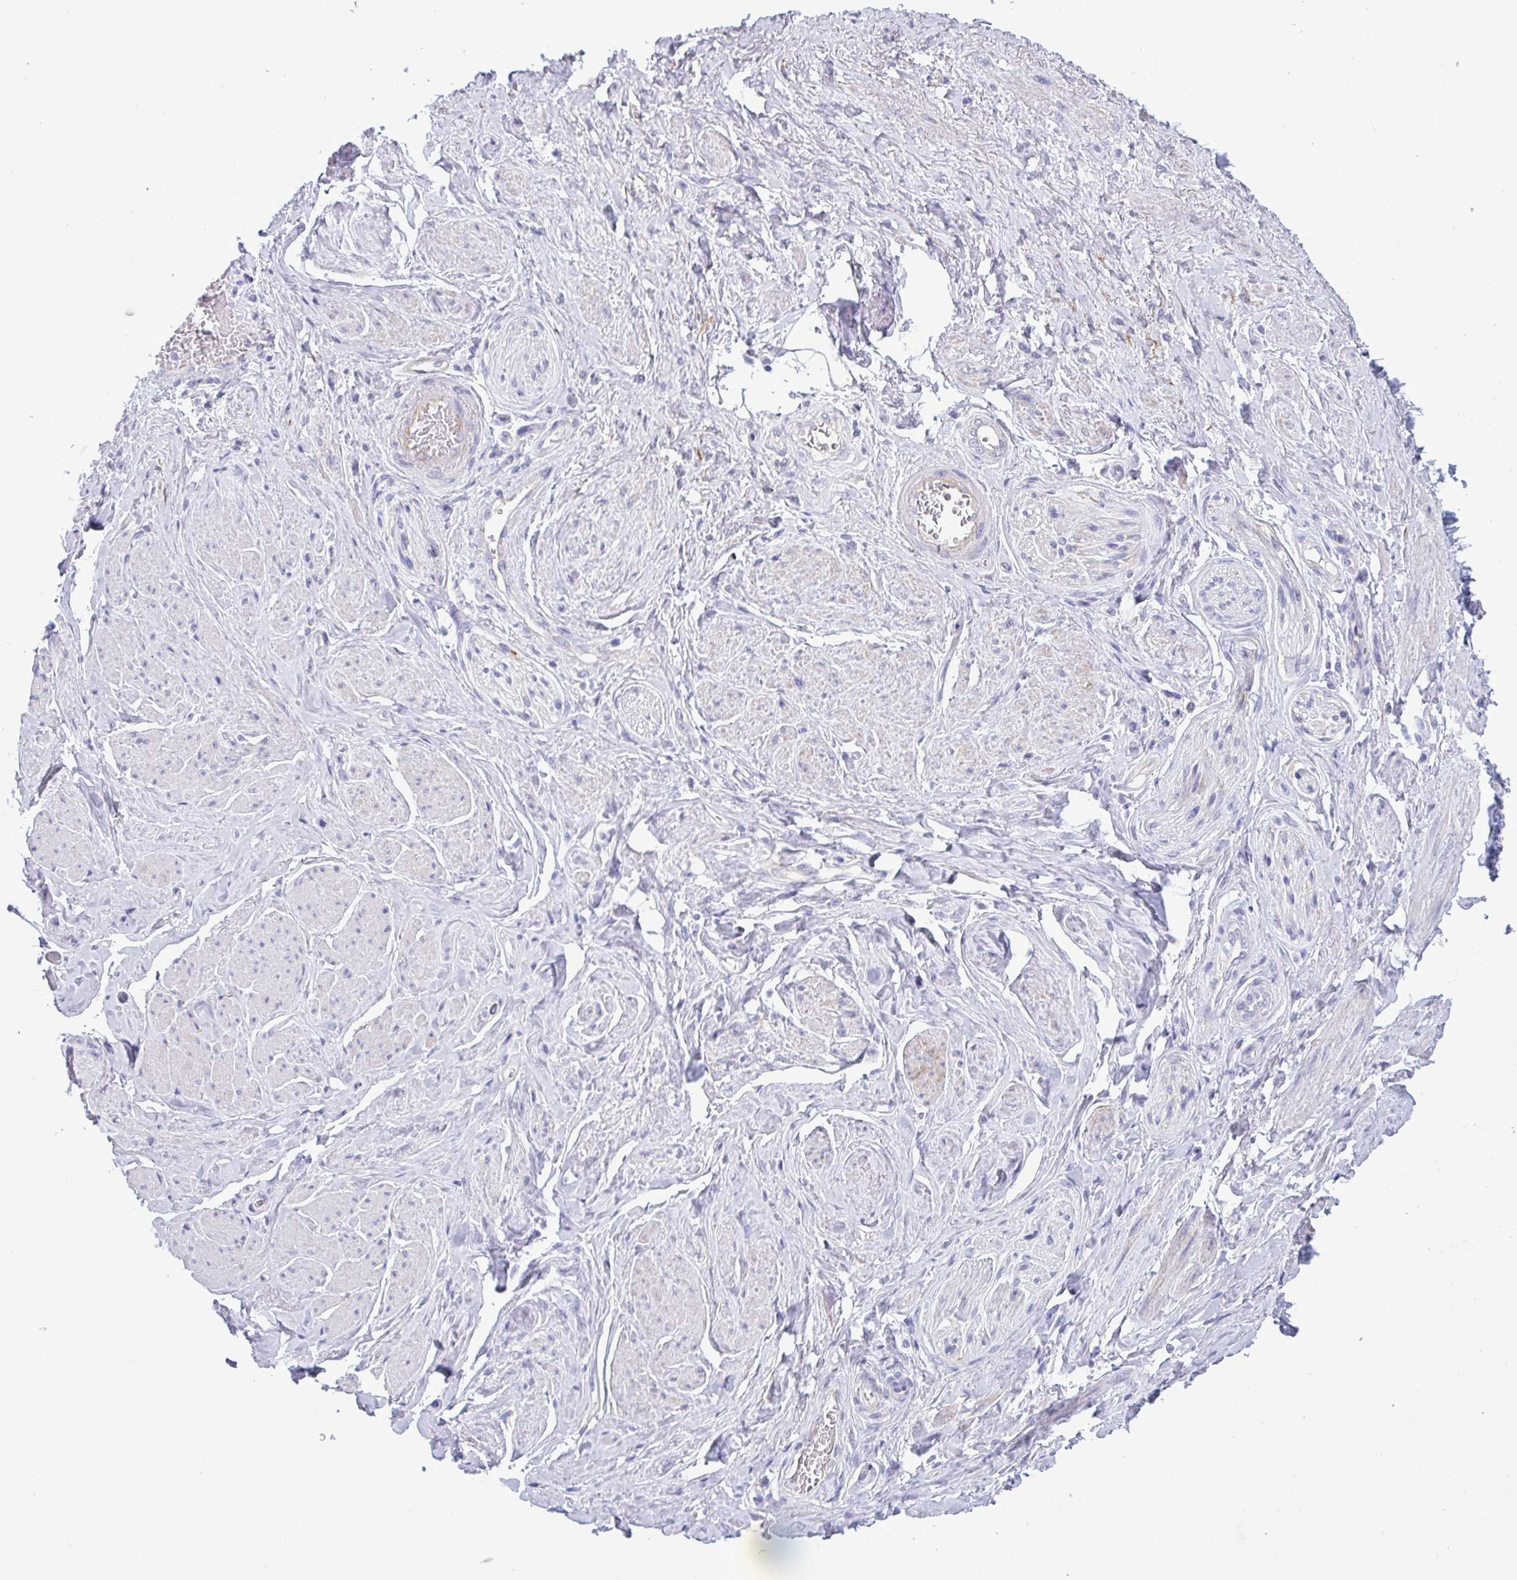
{"staining": {"intensity": "negative", "quantity": "none", "location": "none"}, "tissue": "adipose tissue", "cell_type": "Adipocytes", "image_type": "normal", "snomed": [{"axis": "morphology", "description": "Normal tissue, NOS"}, {"axis": "topography", "description": "Vagina"}, {"axis": "topography", "description": "Peripheral nerve tissue"}], "caption": "This is a photomicrograph of immunohistochemistry staining of unremarkable adipose tissue, which shows no expression in adipocytes.", "gene": "MYH10", "patient": {"sex": "female", "age": 71}}